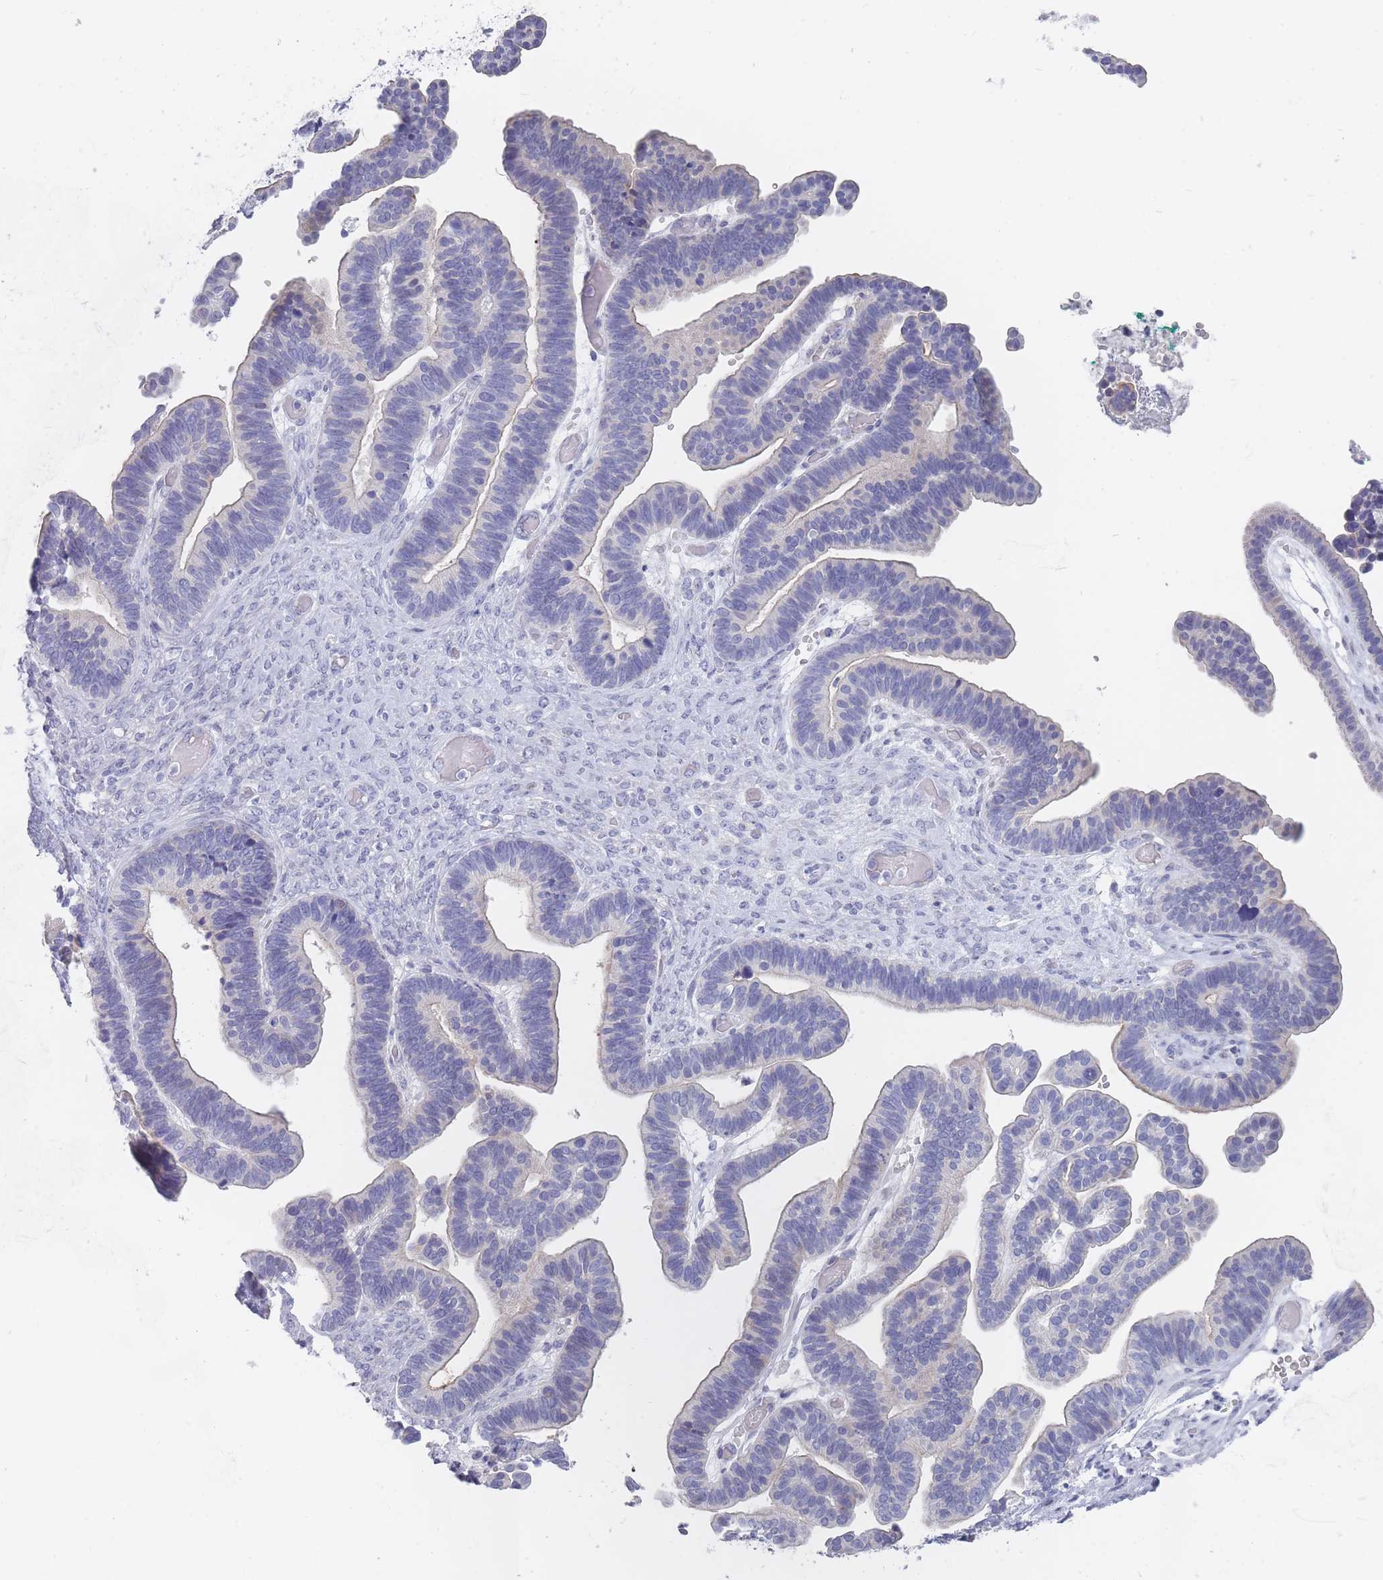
{"staining": {"intensity": "negative", "quantity": "none", "location": "none"}, "tissue": "ovarian cancer", "cell_type": "Tumor cells", "image_type": "cancer", "snomed": [{"axis": "morphology", "description": "Cystadenocarcinoma, serous, NOS"}, {"axis": "topography", "description": "Ovary"}], "caption": "Immunohistochemistry image of neoplastic tissue: ovarian cancer (serous cystadenocarcinoma) stained with DAB (3,3'-diaminobenzidine) exhibits no significant protein staining in tumor cells.", "gene": "PIGU", "patient": {"sex": "female", "age": 56}}